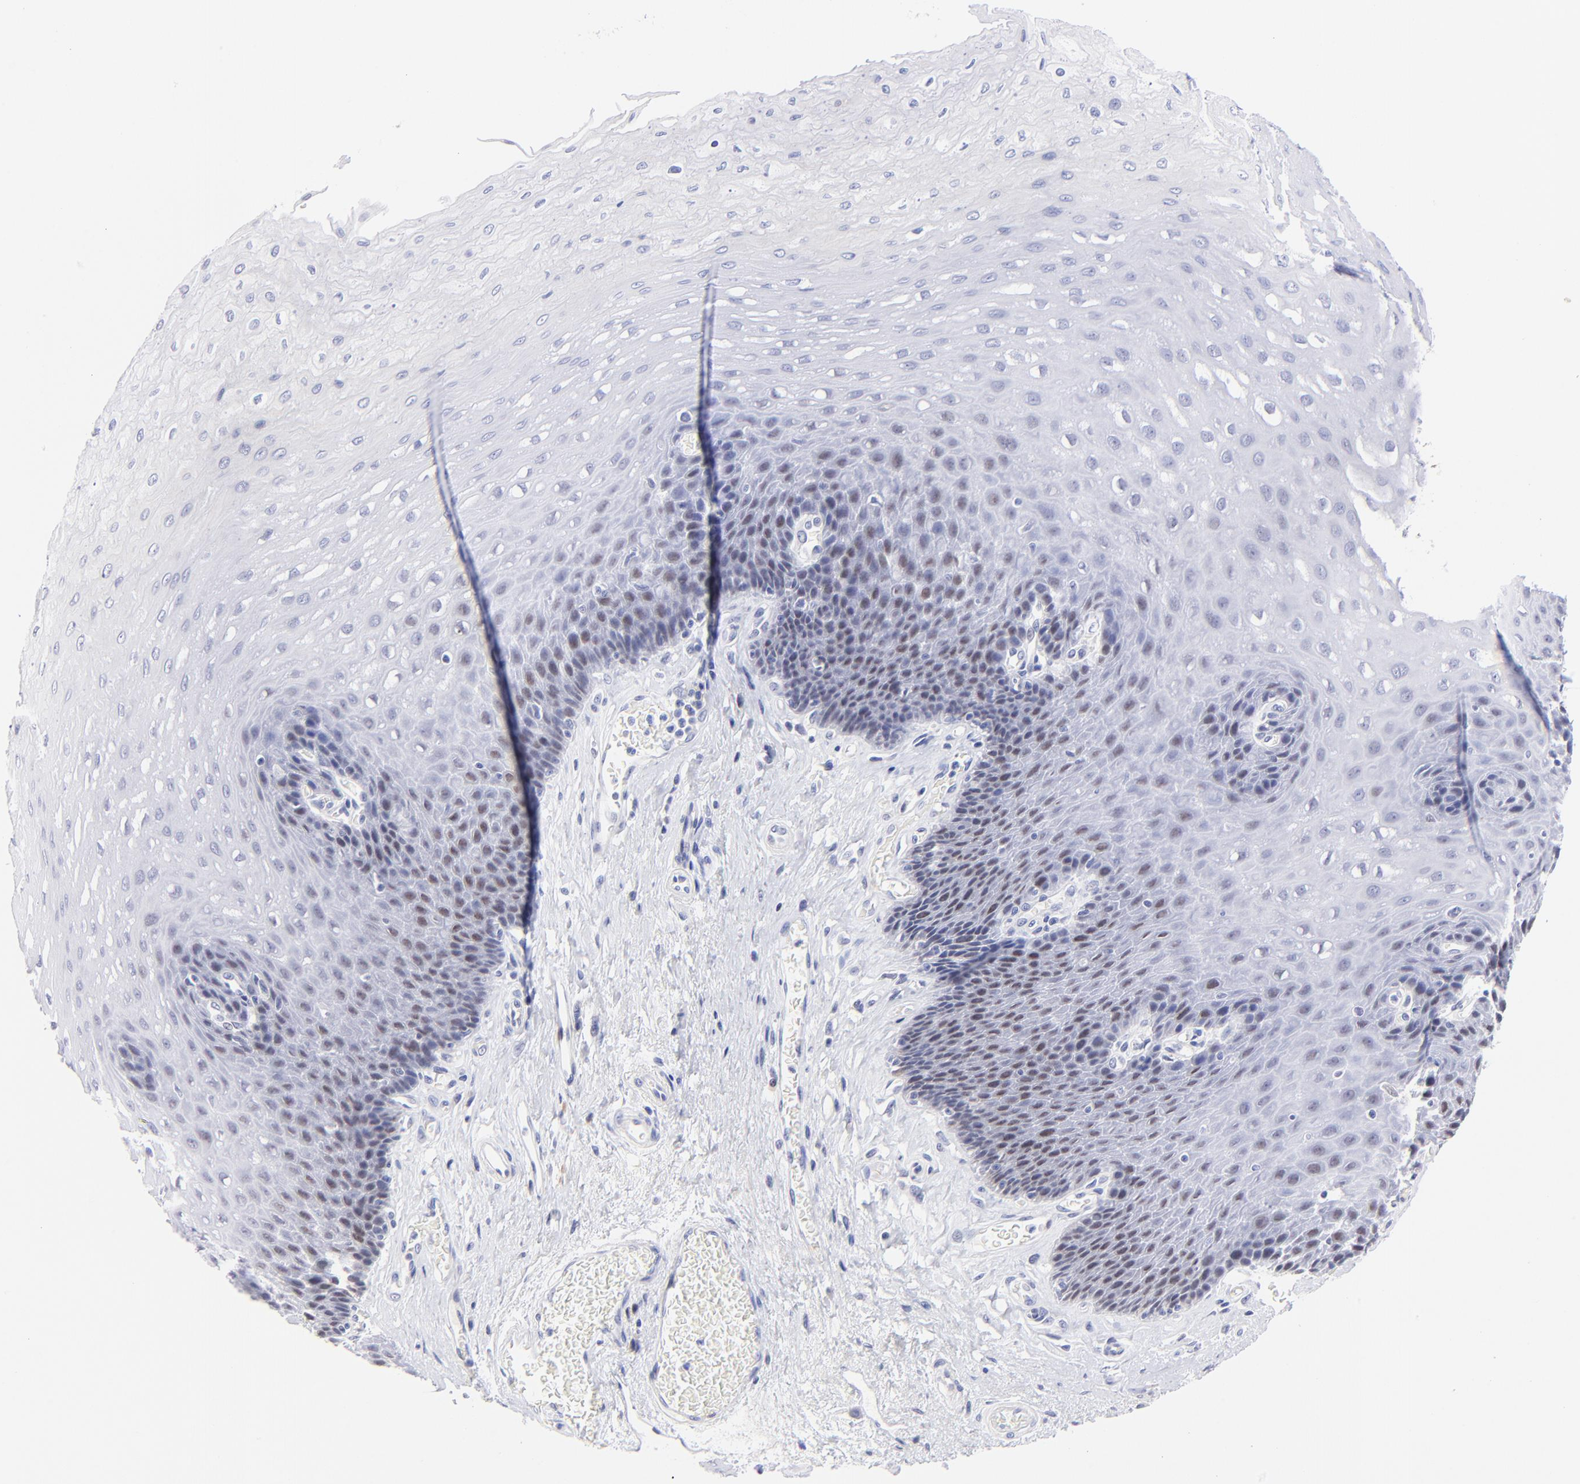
{"staining": {"intensity": "weak", "quantity": "<25%", "location": "nuclear"}, "tissue": "esophagus", "cell_type": "Squamous epithelial cells", "image_type": "normal", "snomed": [{"axis": "morphology", "description": "Normal tissue, NOS"}, {"axis": "topography", "description": "Esophagus"}], "caption": "An image of esophagus stained for a protein displays no brown staining in squamous epithelial cells. The staining is performed using DAB (3,3'-diaminobenzidine) brown chromogen with nuclei counter-stained in using hematoxylin.", "gene": "ZNF155", "patient": {"sex": "female", "age": 72}}